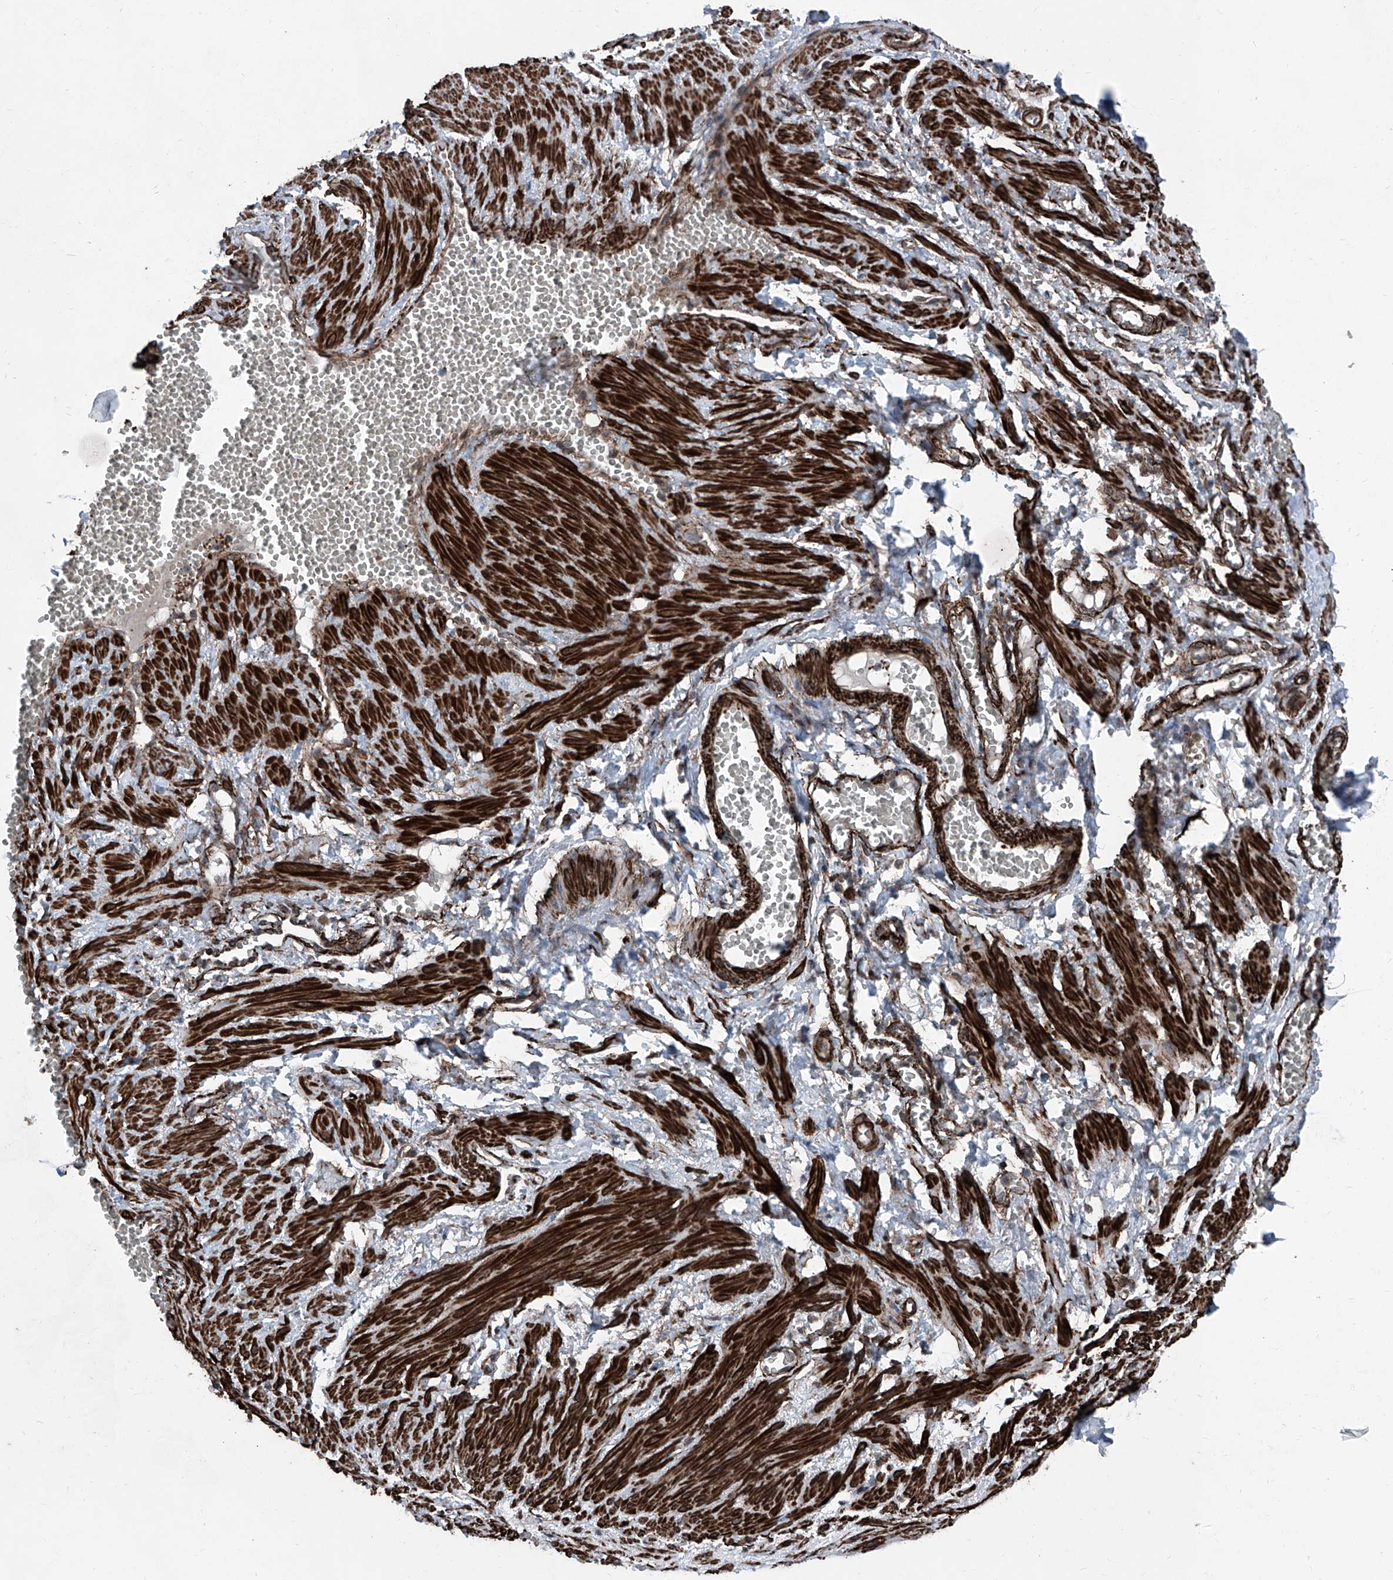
{"staining": {"intensity": "negative", "quantity": "none", "location": "none"}, "tissue": "soft tissue", "cell_type": "Chondrocytes", "image_type": "normal", "snomed": [{"axis": "morphology", "description": "Normal tissue, NOS"}, {"axis": "topography", "description": "Smooth muscle"}, {"axis": "topography", "description": "Peripheral nerve tissue"}], "caption": "Soft tissue stained for a protein using IHC demonstrates no positivity chondrocytes.", "gene": "COA7", "patient": {"sex": "female", "age": 39}}